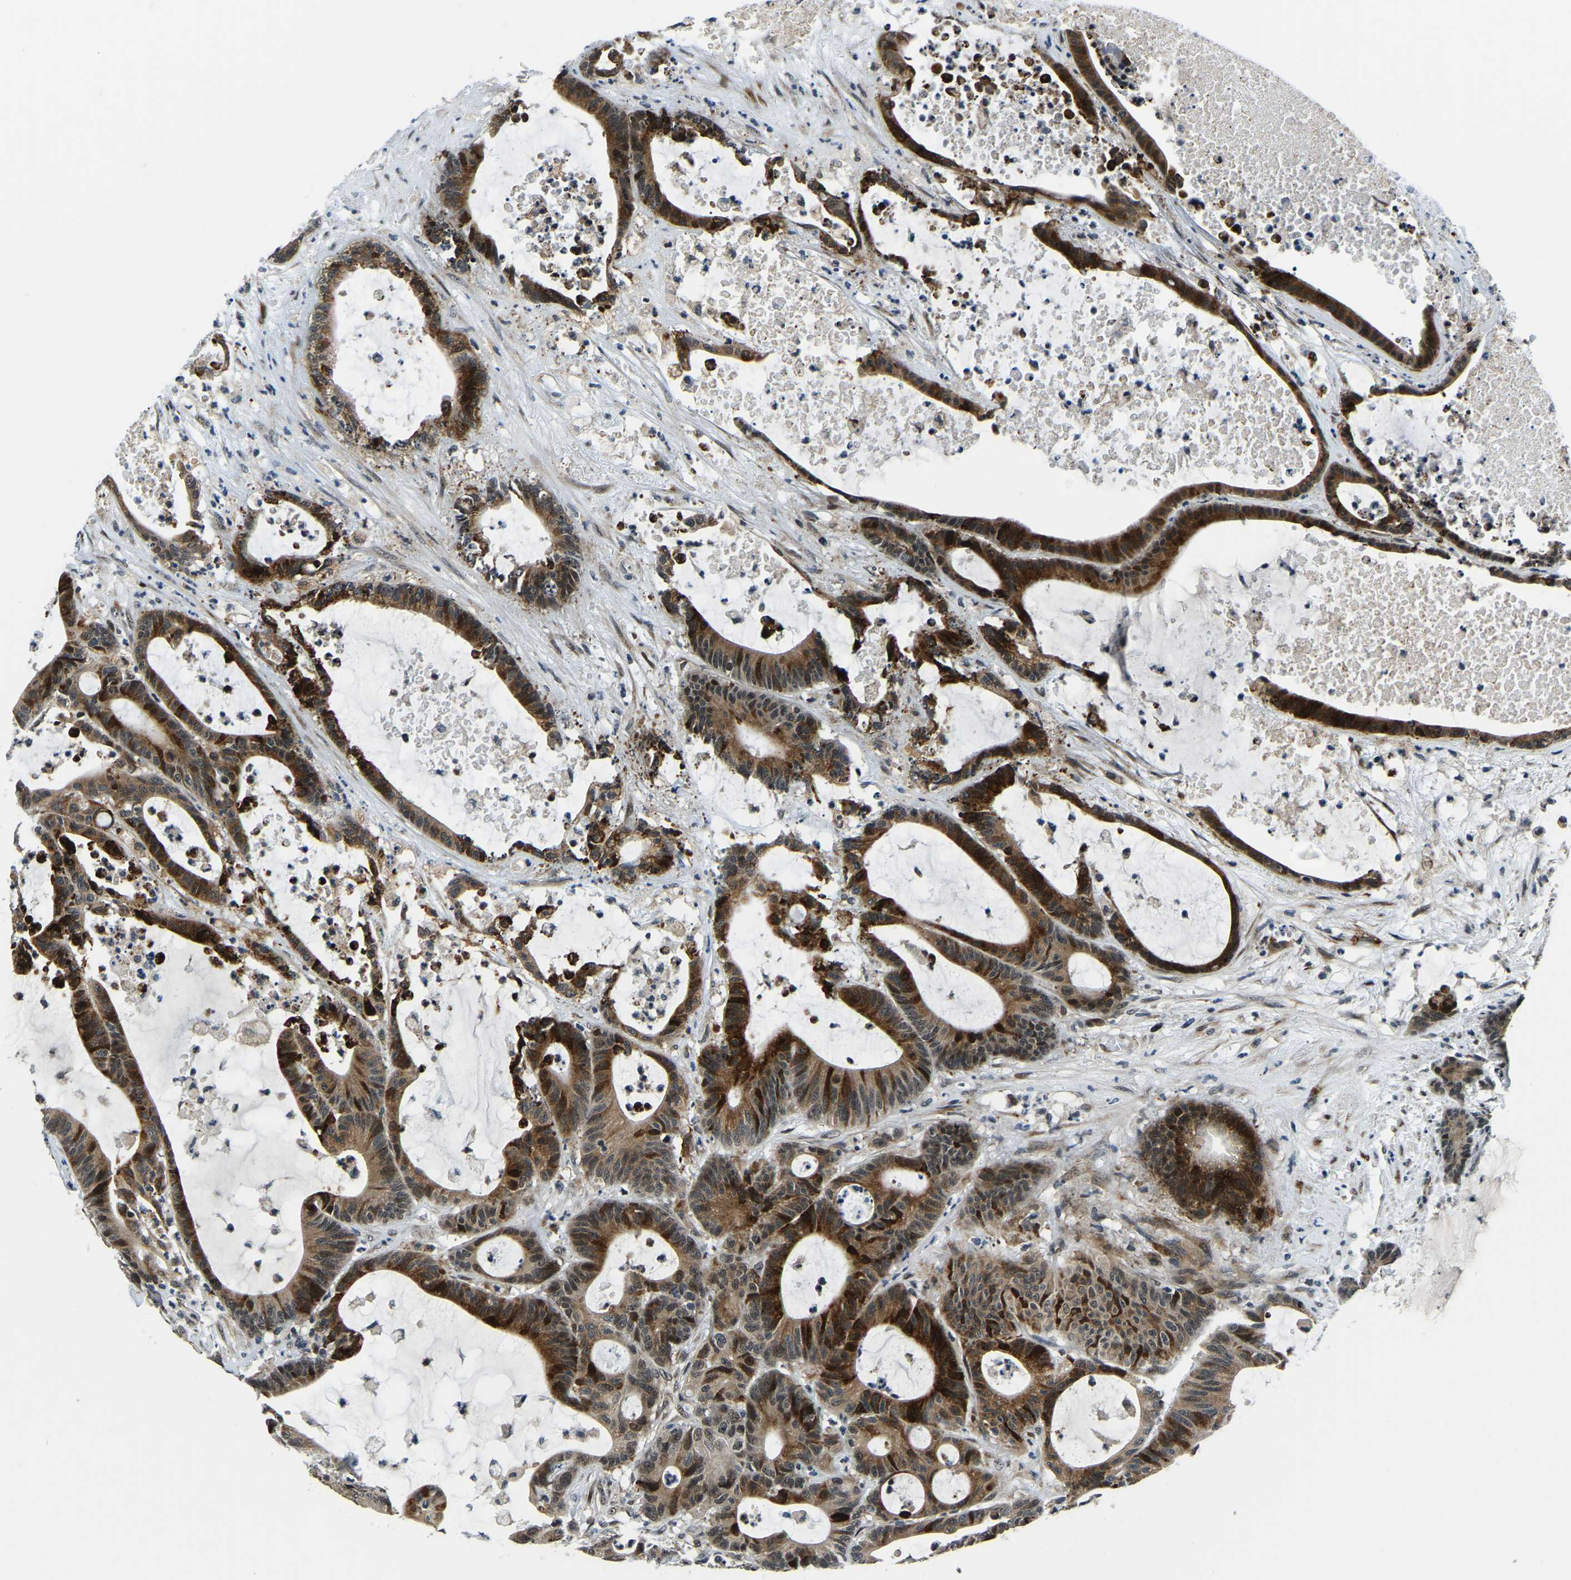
{"staining": {"intensity": "strong", "quantity": ">75%", "location": "cytoplasmic/membranous,nuclear"}, "tissue": "colorectal cancer", "cell_type": "Tumor cells", "image_type": "cancer", "snomed": [{"axis": "morphology", "description": "Adenocarcinoma, NOS"}, {"axis": "topography", "description": "Colon"}], "caption": "Immunohistochemistry (IHC) histopathology image of neoplastic tissue: human adenocarcinoma (colorectal) stained using immunohistochemistry (IHC) displays high levels of strong protein expression localized specifically in the cytoplasmic/membranous and nuclear of tumor cells, appearing as a cytoplasmic/membranous and nuclear brown color.", "gene": "ING2", "patient": {"sex": "female", "age": 84}}